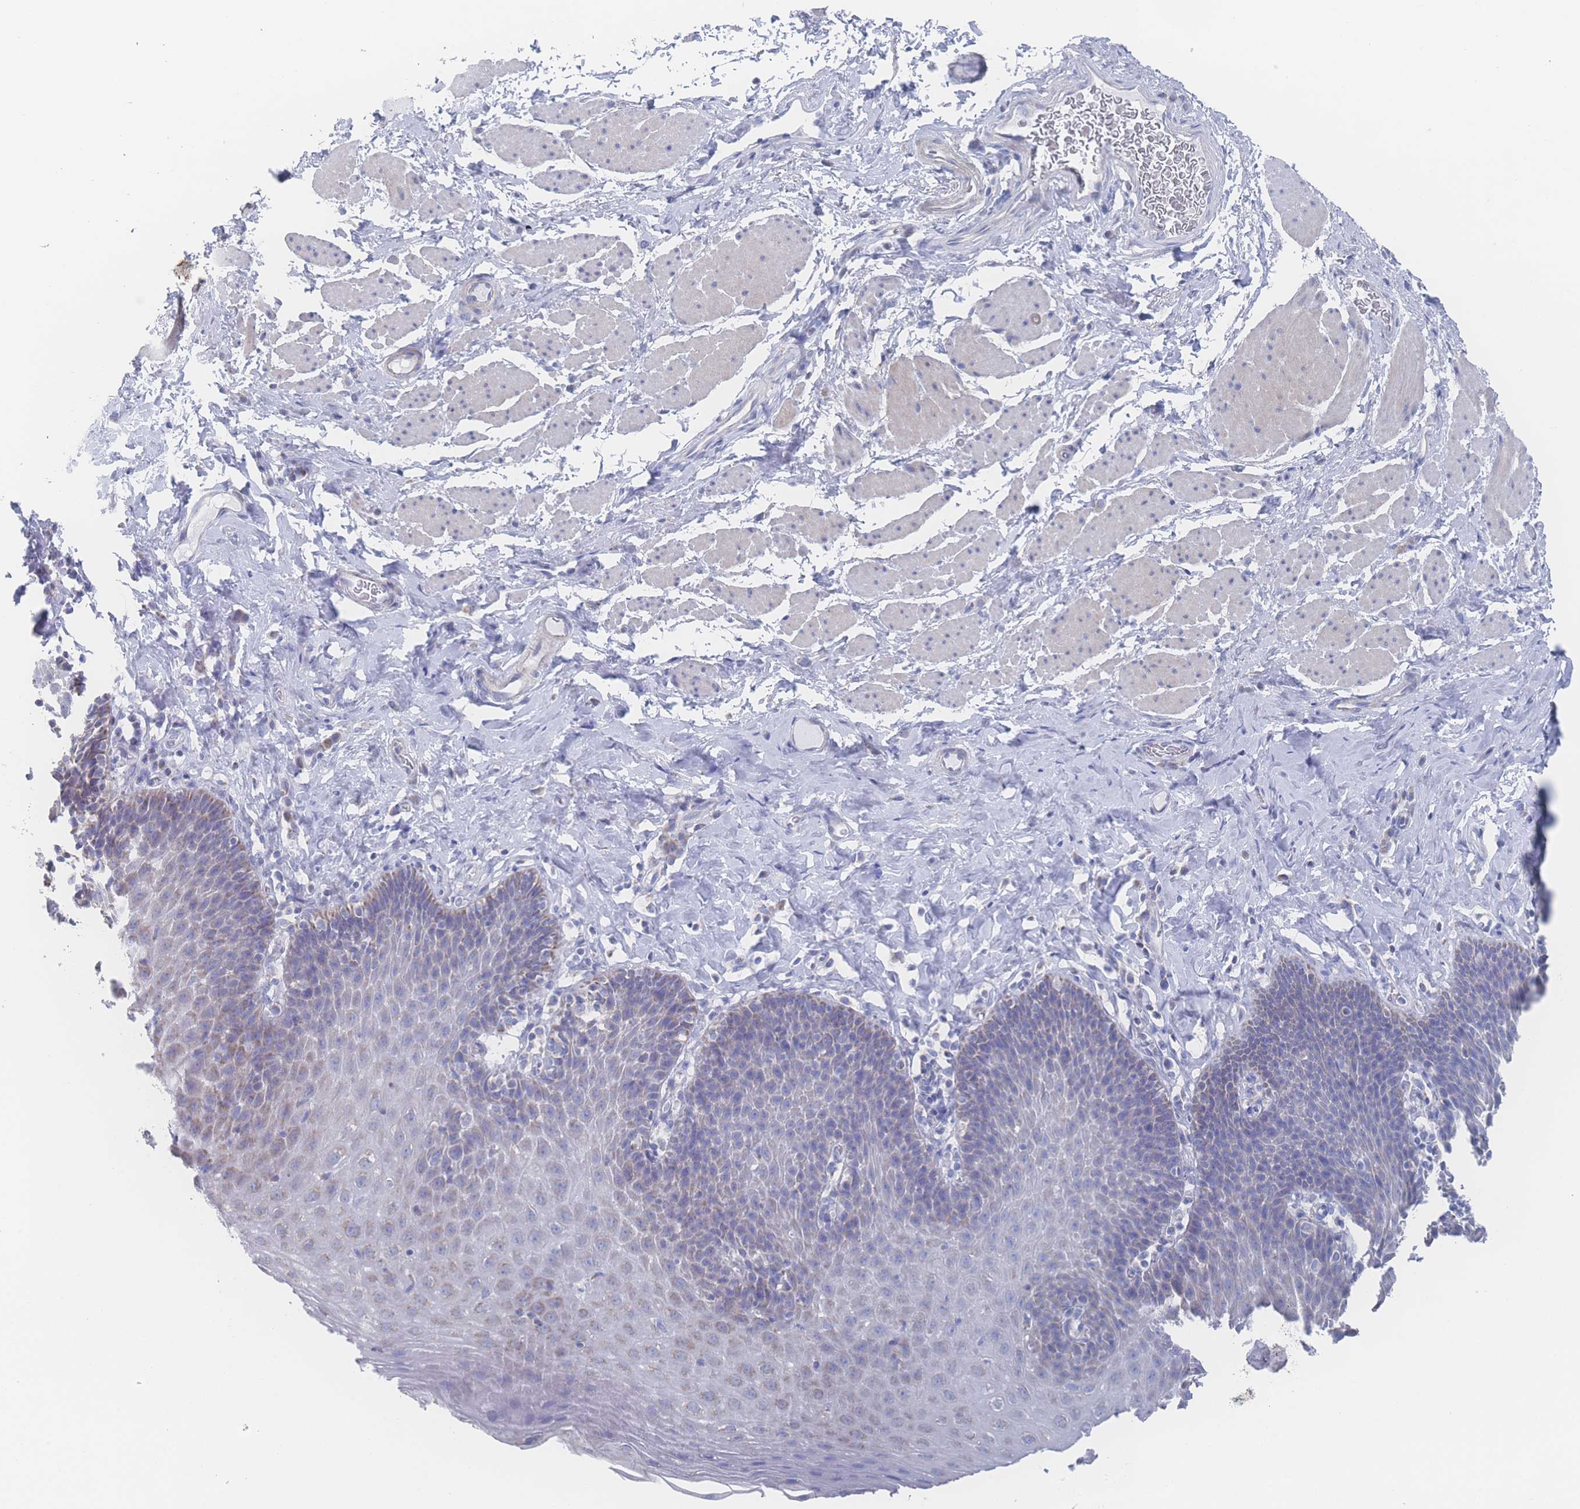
{"staining": {"intensity": "moderate", "quantity": "25%-75%", "location": "cytoplasmic/membranous"}, "tissue": "esophagus", "cell_type": "Squamous epithelial cells", "image_type": "normal", "snomed": [{"axis": "morphology", "description": "Normal tissue, NOS"}, {"axis": "topography", "description": "Esophagus"}], "caption": "Moderate cytoplasmic/membranous staining for a protein is present in approximately 25%-75% of squamous epithelial cells of normal esophagus using IHC.", "gene": "SNPH", "patient": {"sex": "female", "age": 61}}